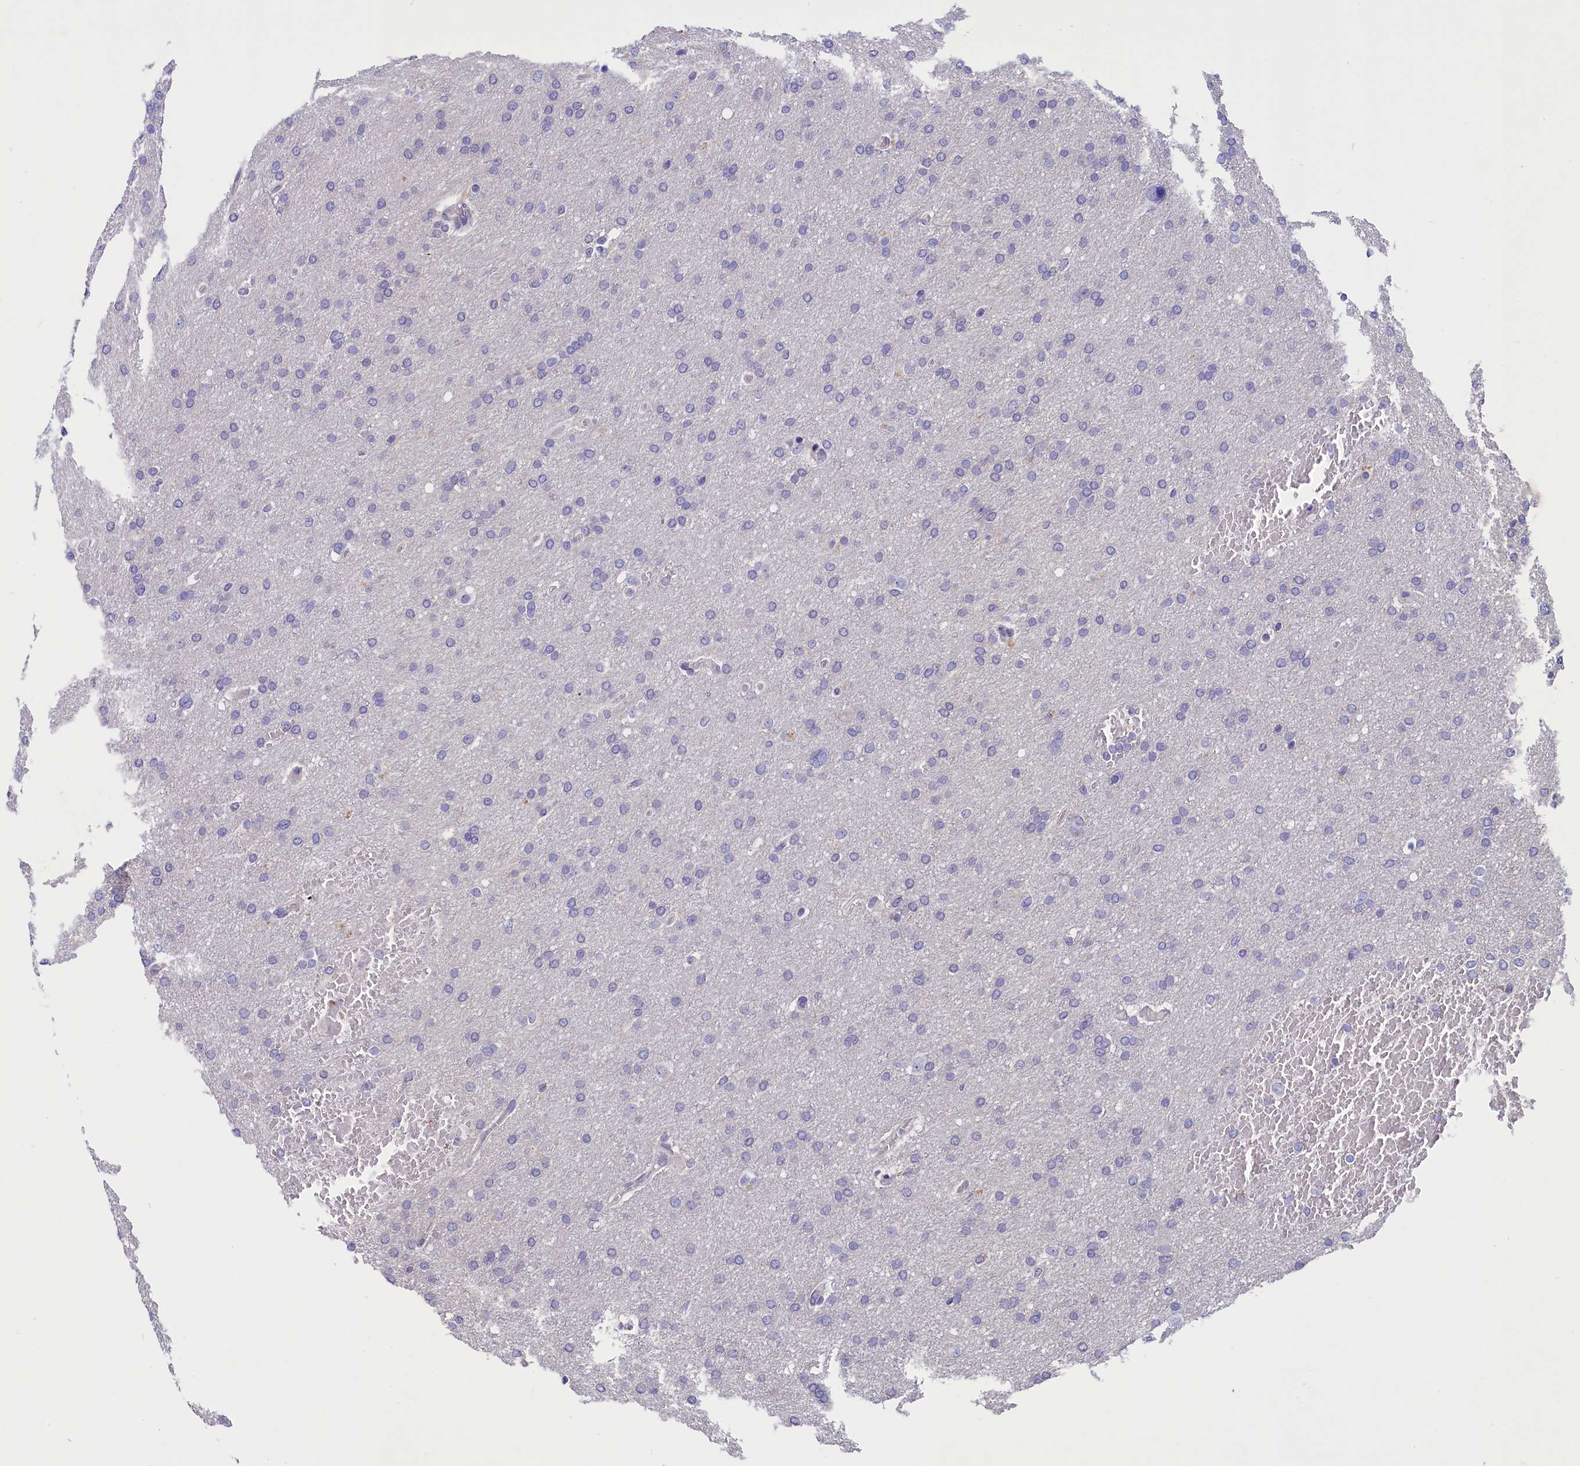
{"staining": {"intensity": "negative", "quantity": "none", "location": "none"}, "tissue": "glioma", "cell_type": "Tumor cells", "image_type": "cancer", "snomed": [{"axis": "morphology", "description": "Glioma, malignant, High grade"}, {"axis": "topography", "description": "Cerebral cortex"}], "caption": "IHC micrograph of neoplastic tissue: human glioma stained with DAB (3,3'-diaminobenzidine) exhibits no significant protein positivity in tumor cells. Nuclei are stained in blue.", "gene": "SCD5", "patient": {"sex": "female", "age": 36}}